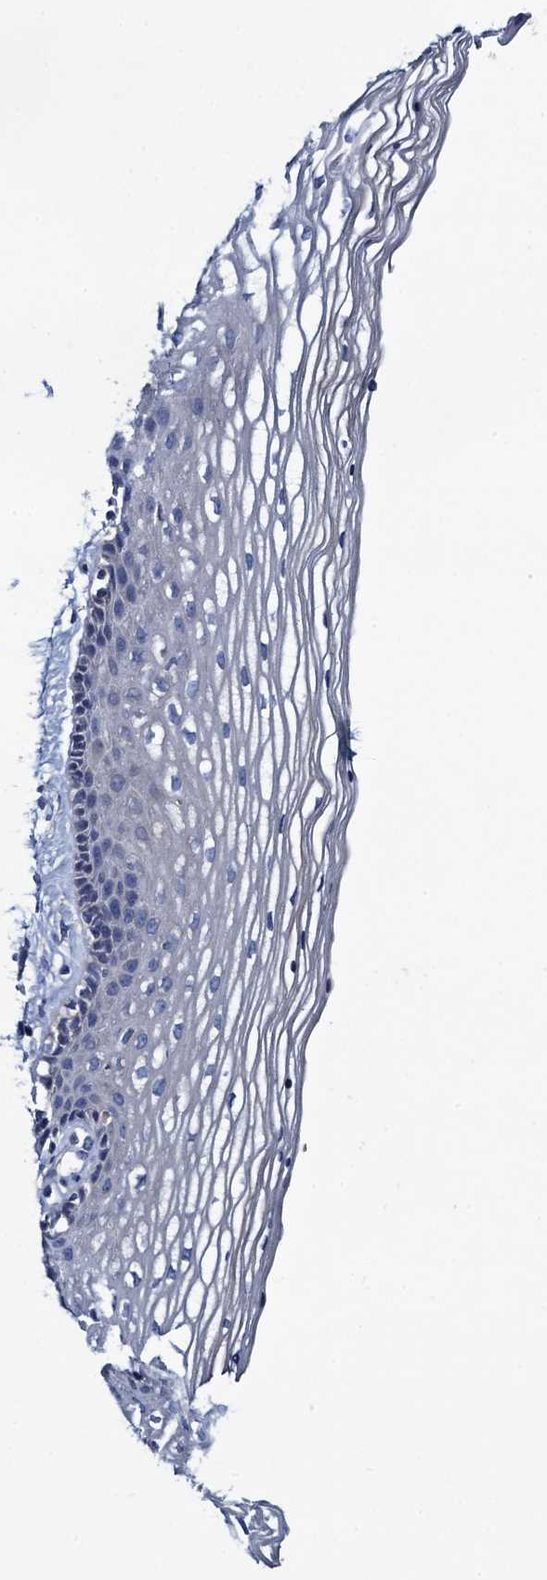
{"staining": {"intensity": "negative", "quantity": "none", "location": "none"}, "tissue": "vagina", "cell_type": "Squamous epithelial cells", "image_type": "normal", "snomed": [{"axis": "morphology", "description": "Normal tissue, NOS"}, {"axis": "topography", "description": "Vagina"}], "caption": "DAB (3,3'-diaminobenzidine) immunohistochemical staining of unremarkable human vagina demonstrates no significant staining in squamous epithelial cells.", "gene": "ATOSA", "patient": {"sex": "female", "age": 46}}